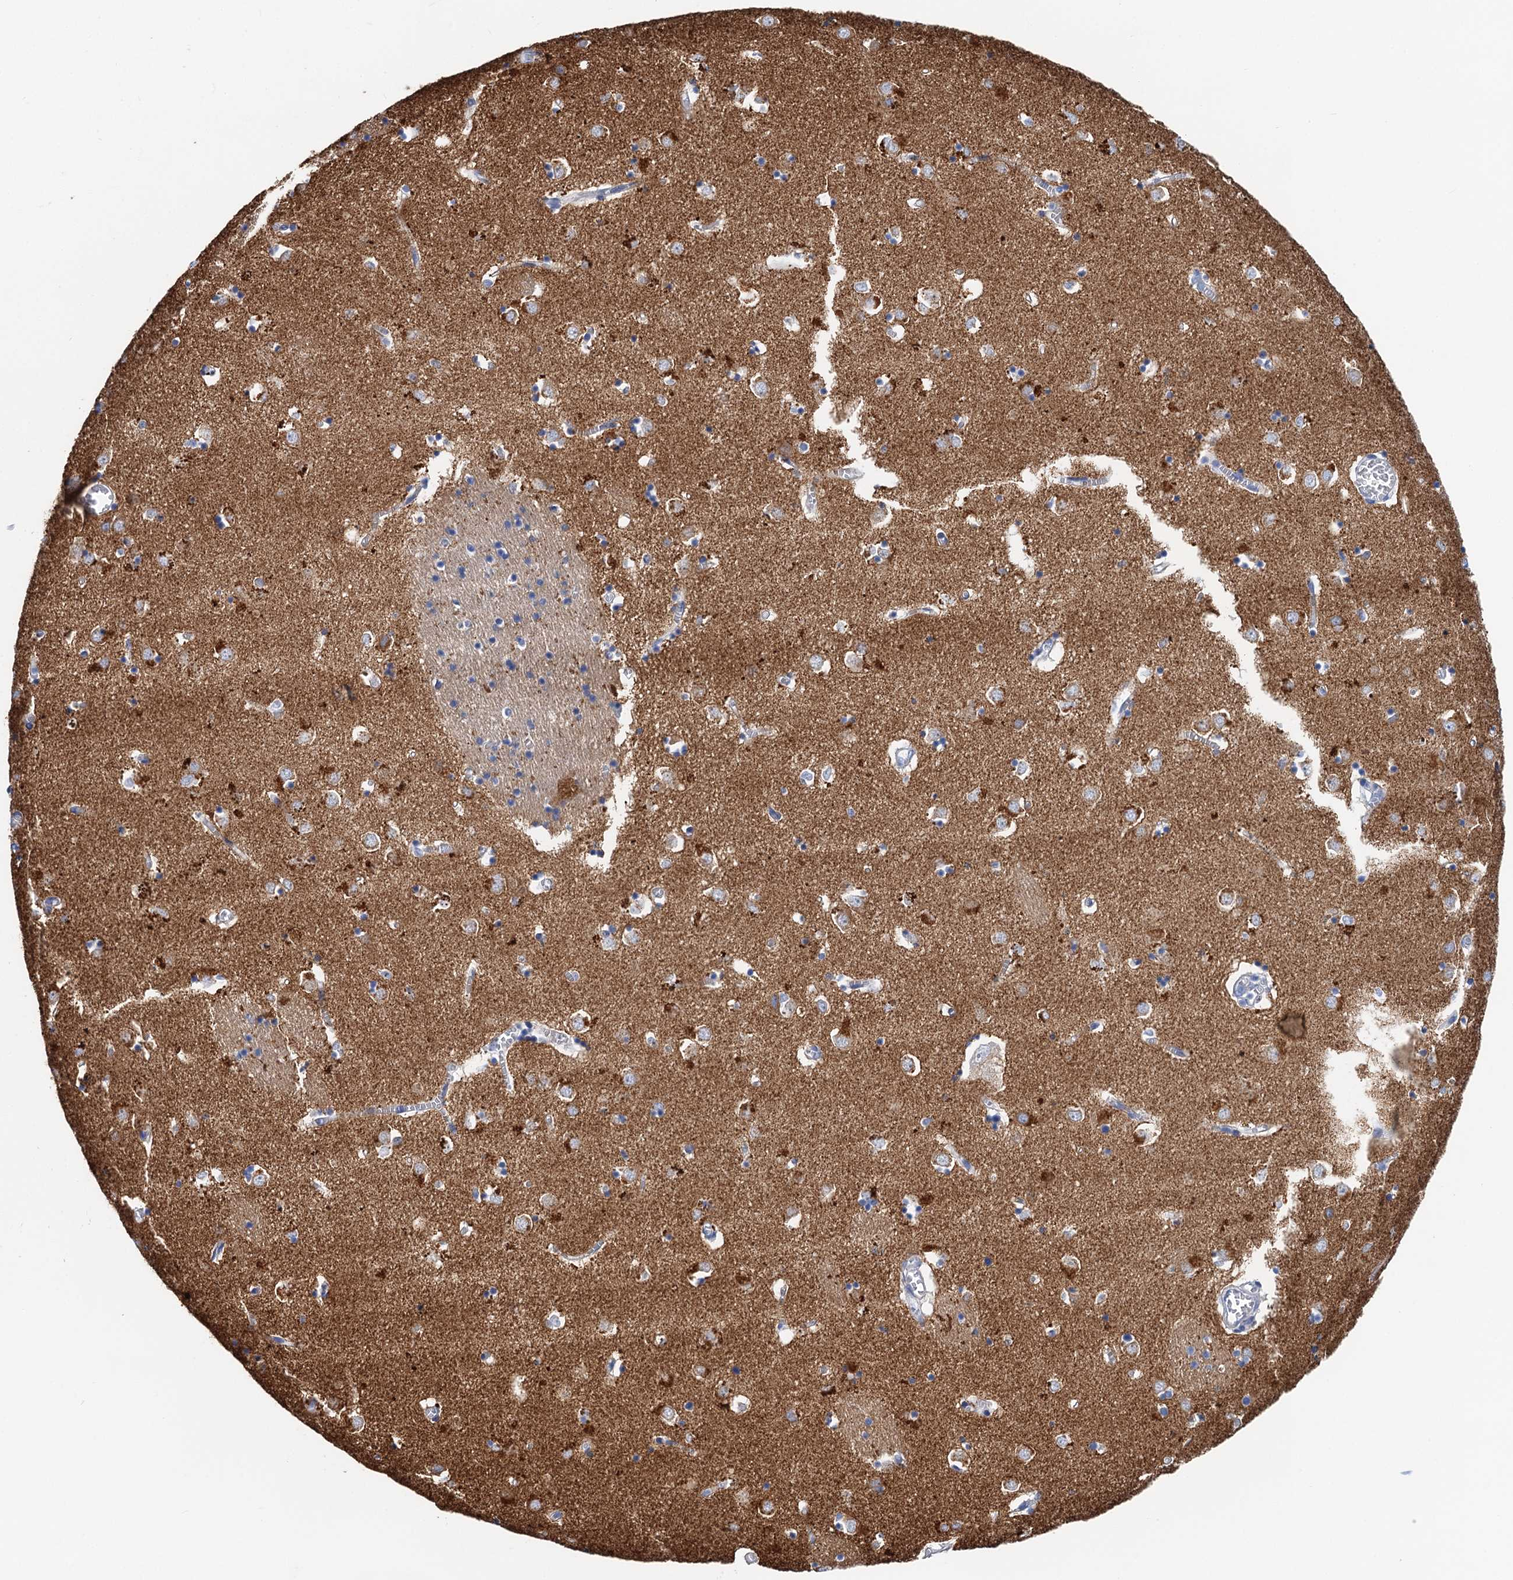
{"staining": {"intensity": "weak", "quantity": "<25%", "location": "cytoplasmic/membranous"}, "tissue": "caudate", "cell_type": "Glial cells", "image_type": "normal", "snomed": [{"axis": "morphology", "description": "Normal tissue, NOS"}, {"axis": "topography", "description": "Lateral ventricle wall"}], "caption": "Caudate stained for a protein using immunohistochemistry exhibits no positivity glial cells.", "gene": "NLRP10", "patient": {"sex": "male", "age": 70}}